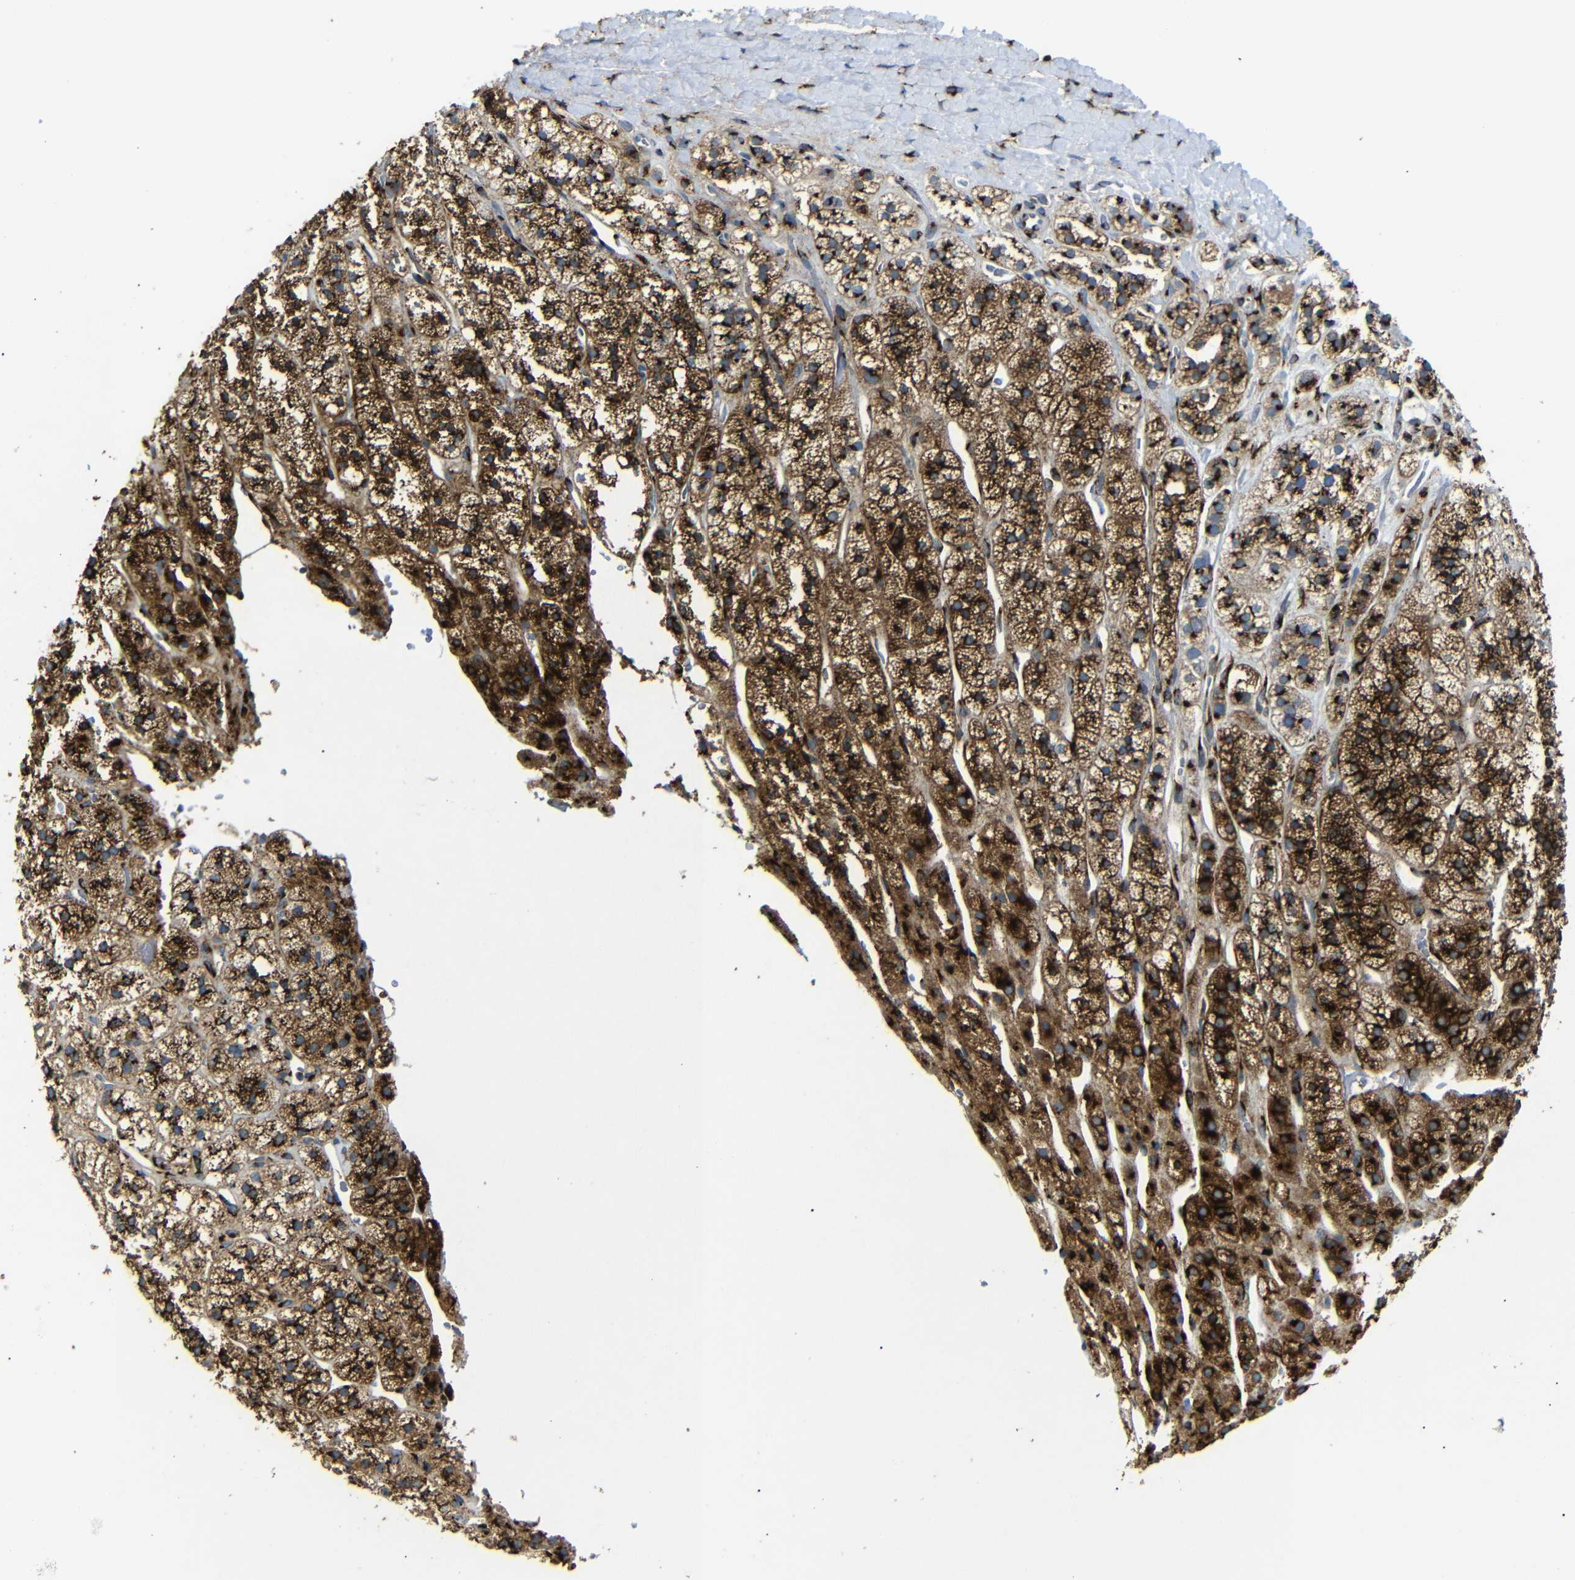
{"staining": {"intensity": "strong", "quantity": ">75%", "location": "cytoplasmic/membranous"}, "tissue": "adrenal gland", "cell_type": "Glandular cells", "image_type": "normal", "snomed": [{"axis": "morphology", "description": "Normal tissue, NOS"}, {"axis": "topography", "description": "Adrenal gland"}], "caption": "Normal adrenal gland was stained to show a protein in brown. There is high levels of strong cytoplasmic/membranous expression in about >75% of glandular cells. (IHC, brightfield microscopy, high magnification).", "gene": "TGOLN2", "patient": {"sex": "male", "age": 56}}